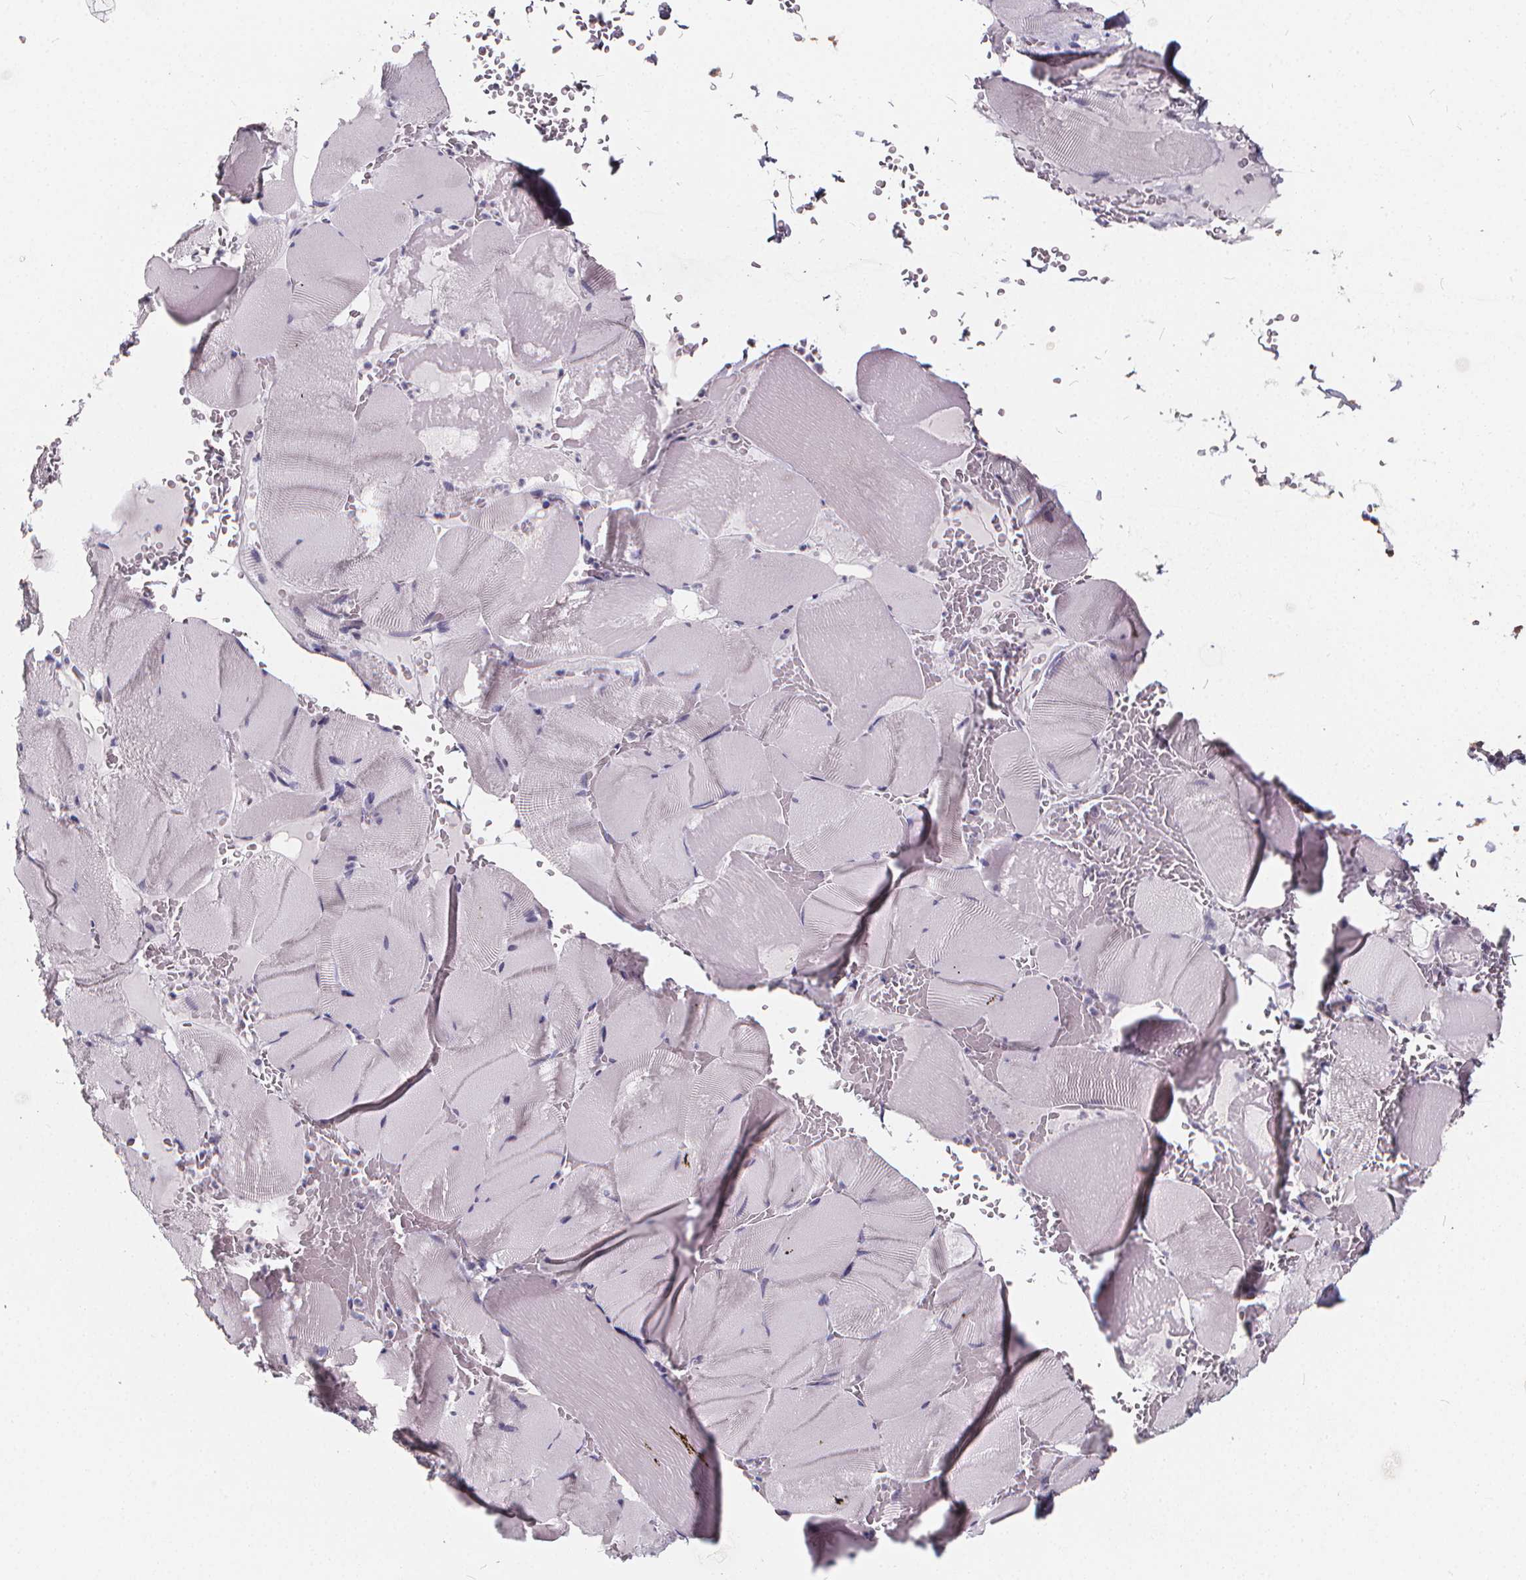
{"staining": {"intensity": "negative", "quantity": "none", "location": "none"}, "tissue": "skeletal muscle", "cell_type": "Myocytes", "image_type": "normal", "snomed": [{"axis": "morphology", "description": "Normal tissue, NOS"}, {"axis": "topography", "description": "Skeletal muscle"}], "caption": "Histopathology image shows no significant protein staining in myocytes of unremarkable skeletal muscle. (Stains: DAB (3,3'-diaminobenzidine) immunohistochemistry (IHC) with hematoxylin counter stain, Microscopy: brightfield microscopy at high magnification).", "gene": "SPEF2", "patient": {"sex": "male", "age": 56}}